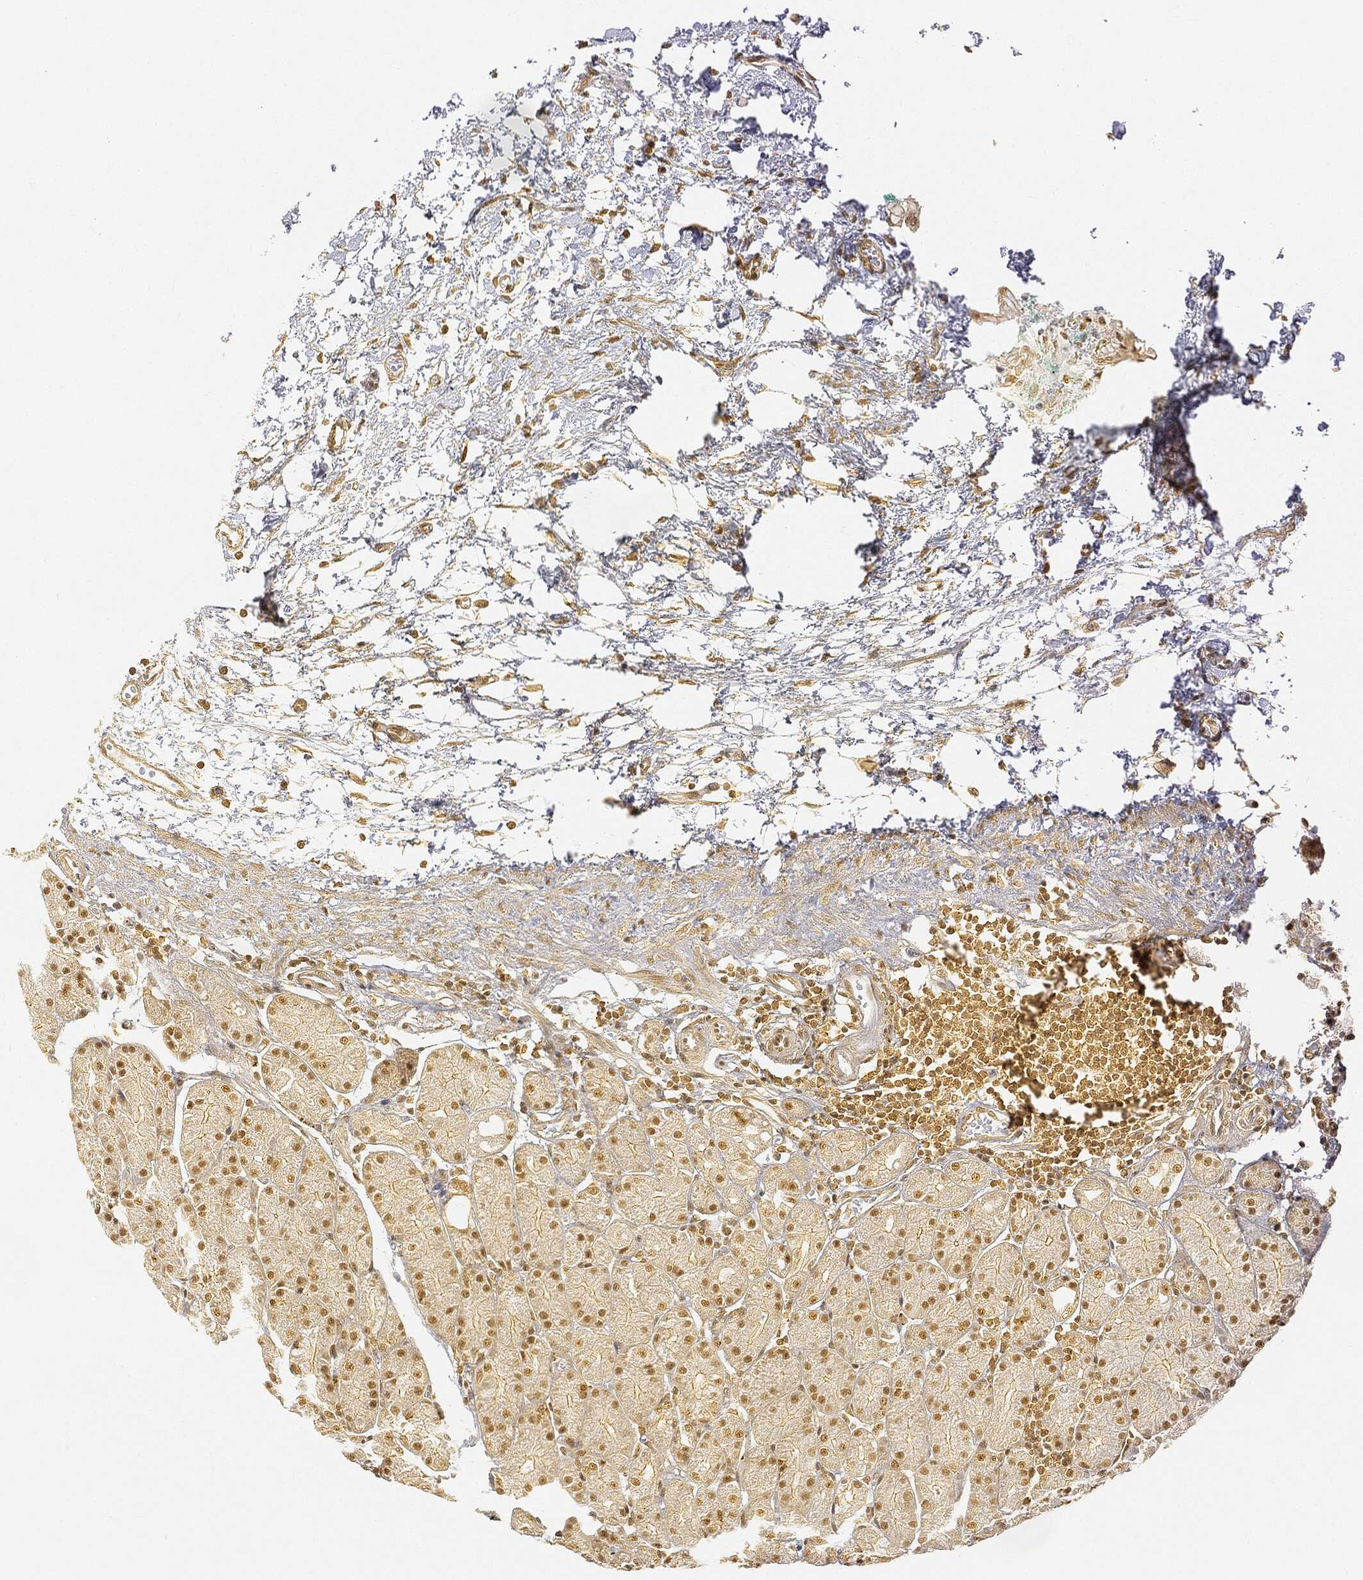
{"staining": {"intensity": "moderate", "quantity": ">75%", "location": "cytoplasmic/membranous,nuclear"}, "tissue": "stomach", "cell_type": "Glandular cells", "image_type": "normal", "snomed": [{"axis": "morphology", "description": "Normal tissue, NOS"}, {"axis": "morphology", "description": "Adenocarcinoma, NOS"}, {"axis": "topography", "description": "Stomach"}], "caption": "A micrograph showing moderate cytoplasmic/membranous,nuclear staining in approximately >75% of glandular cells in benign stomach, as visualized by brown immunohistochemical staining.", "gene": "RSRC2", "patient": {"sex": "female", "age": 81}}